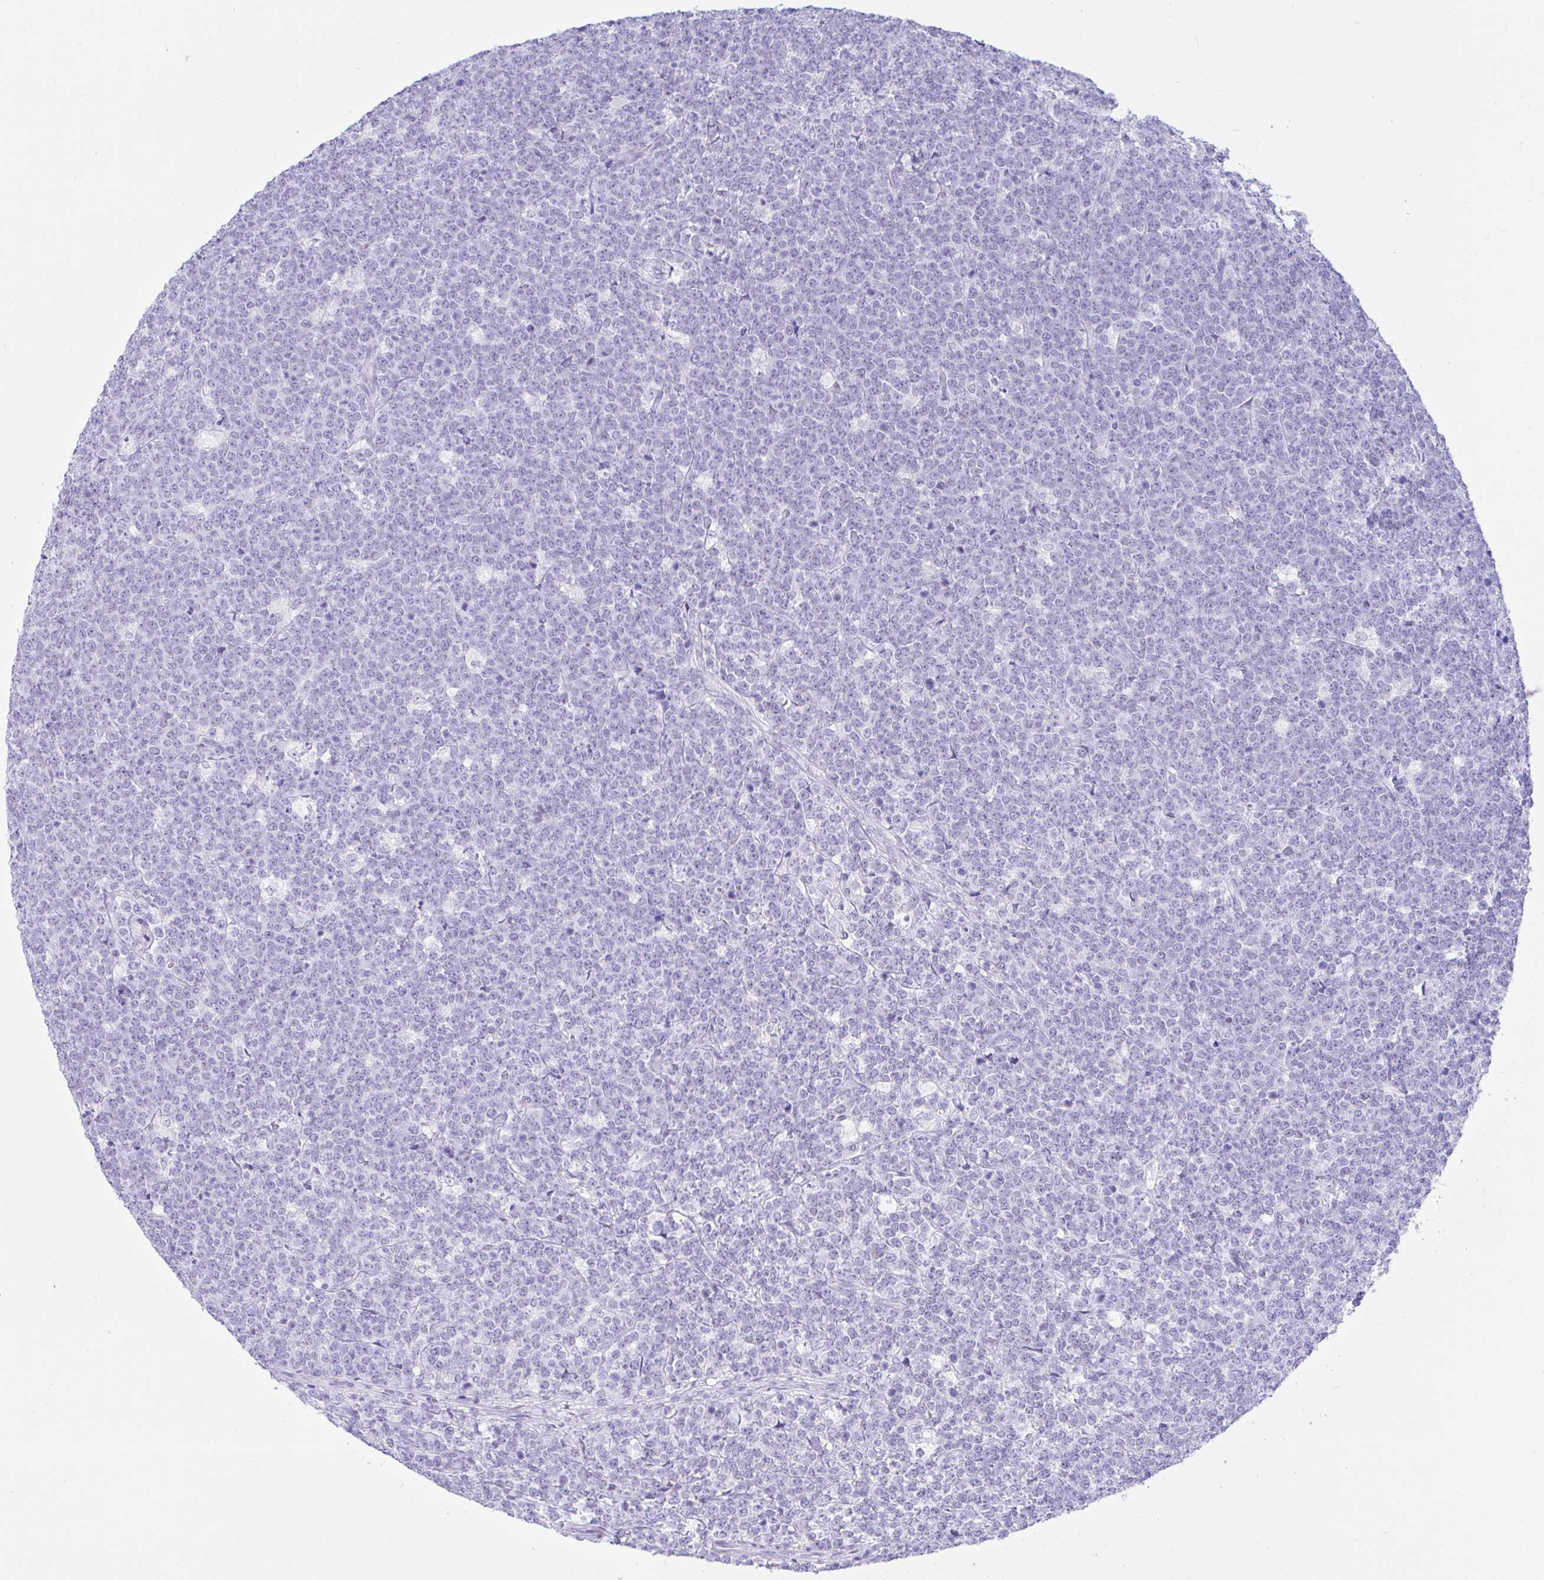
{"staining": {"intensity": "negative", "quantity": "none", "location": "none"}, "tissue": "lymphoma", "cell_type": "Tumor cells", "image_type": "cancer", "snomed": [{"axis": "morphology", "description": "Malignant lymphoma, non-Hodgkin's type, High grade"}, {"axis": "topography", "description": "Small intestine"}, {"axis": "topography", "description": "Colon"}], "caption": "DAB immunohistochemical staining of high-grade malignant lymphoma, non-Hodgkin's type shows no significant positivity in tumor cells.", "gene": "SEL1L2", "patient": {"sex": "male", "age": 8}}